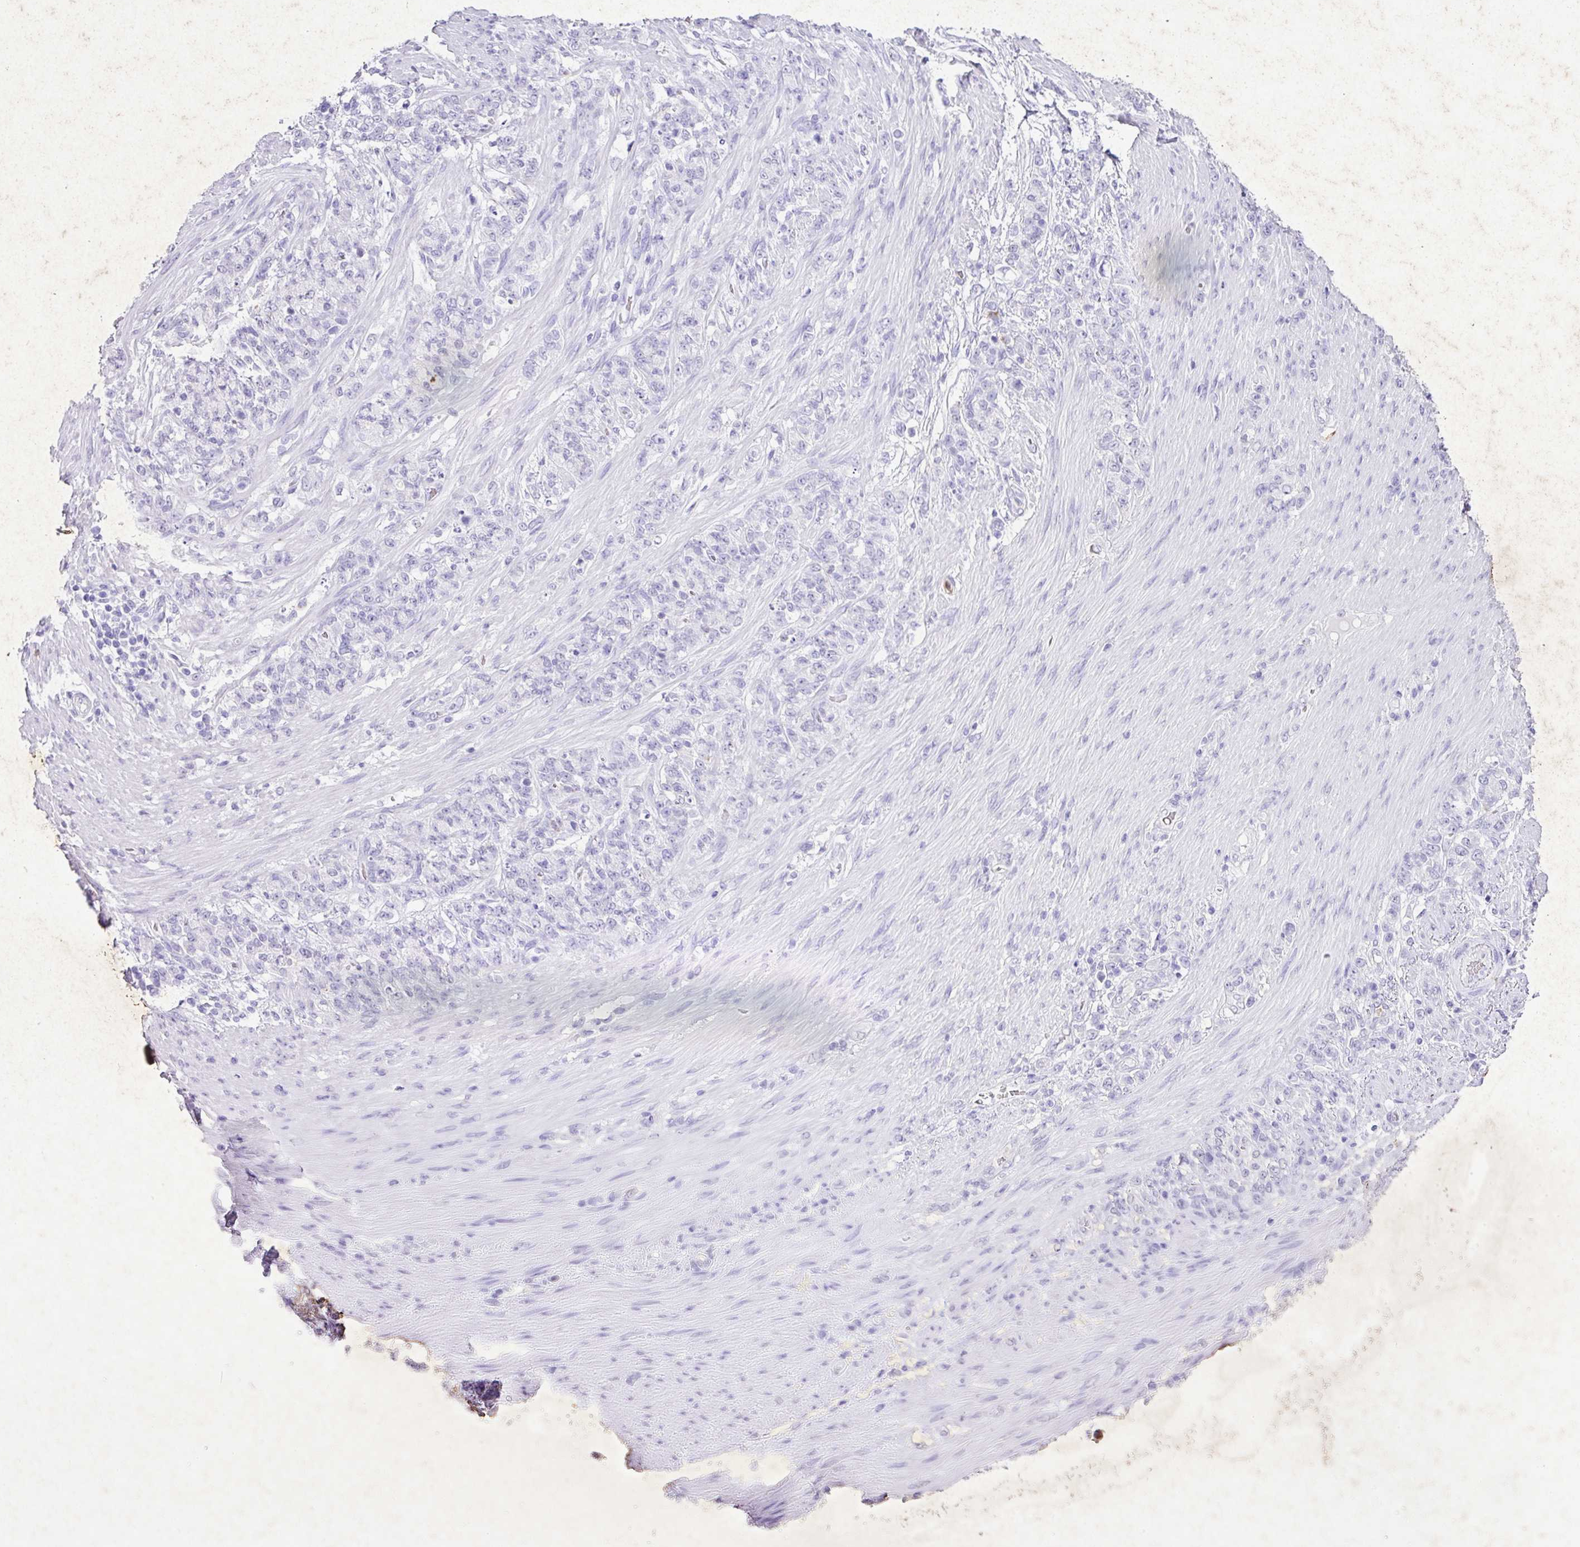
{"staining": {"intensity": "negative", "quantity": "none", "location": "none"}, "tissue": "stomach cancer", "cell_type": "Tumor cells", "image_type": "cancer", "snomed": [{"axis": "morphology", "description": "Adenocarcinoma, NOS"}, {"axis": "topography", "description": "Stomach"}], "caption": "Protein analysis of stomach cancer exhibits no significant staining in tumor cells.", "gene": "KCNJ11", "patient": {"sex": "female", "age": 79}}